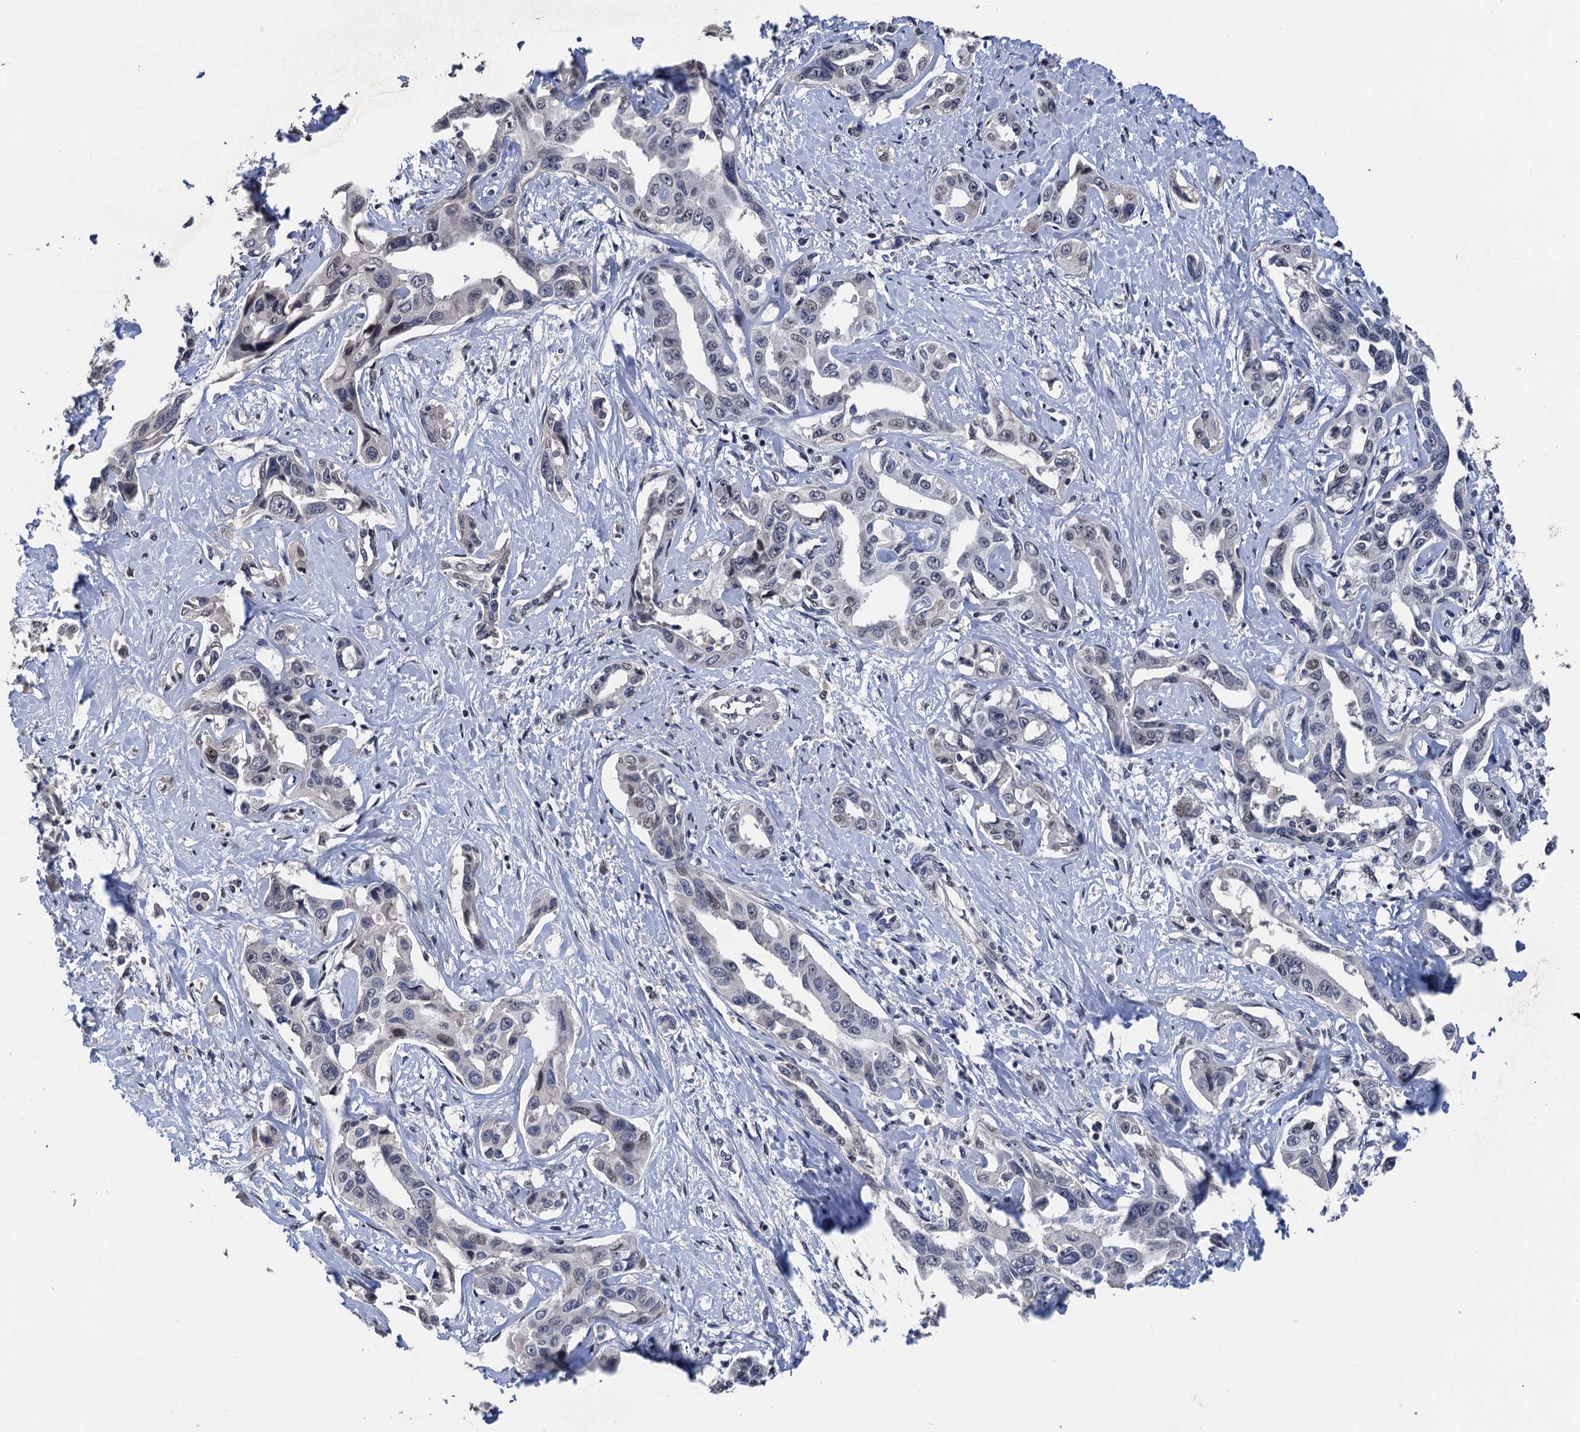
{"staining": {"intensity": "moderate", "quantity": "<25%", "location": "nuclear"}, "tissue": "liver cancer", "cell_type": "Tumor cells", "image_type": "cancer", "snomed": [{"axis": "morphology", "description": "Cholangiocarcinoma"}, {"axis": "topography", "description": "Liver"}], "caption": "Protein staining exhibits moderate nuclear positivity in approximately <25% of tumor cells in liver cancer.", "gene": "ART5", "patient": {"sex": "male", "age": 59}}